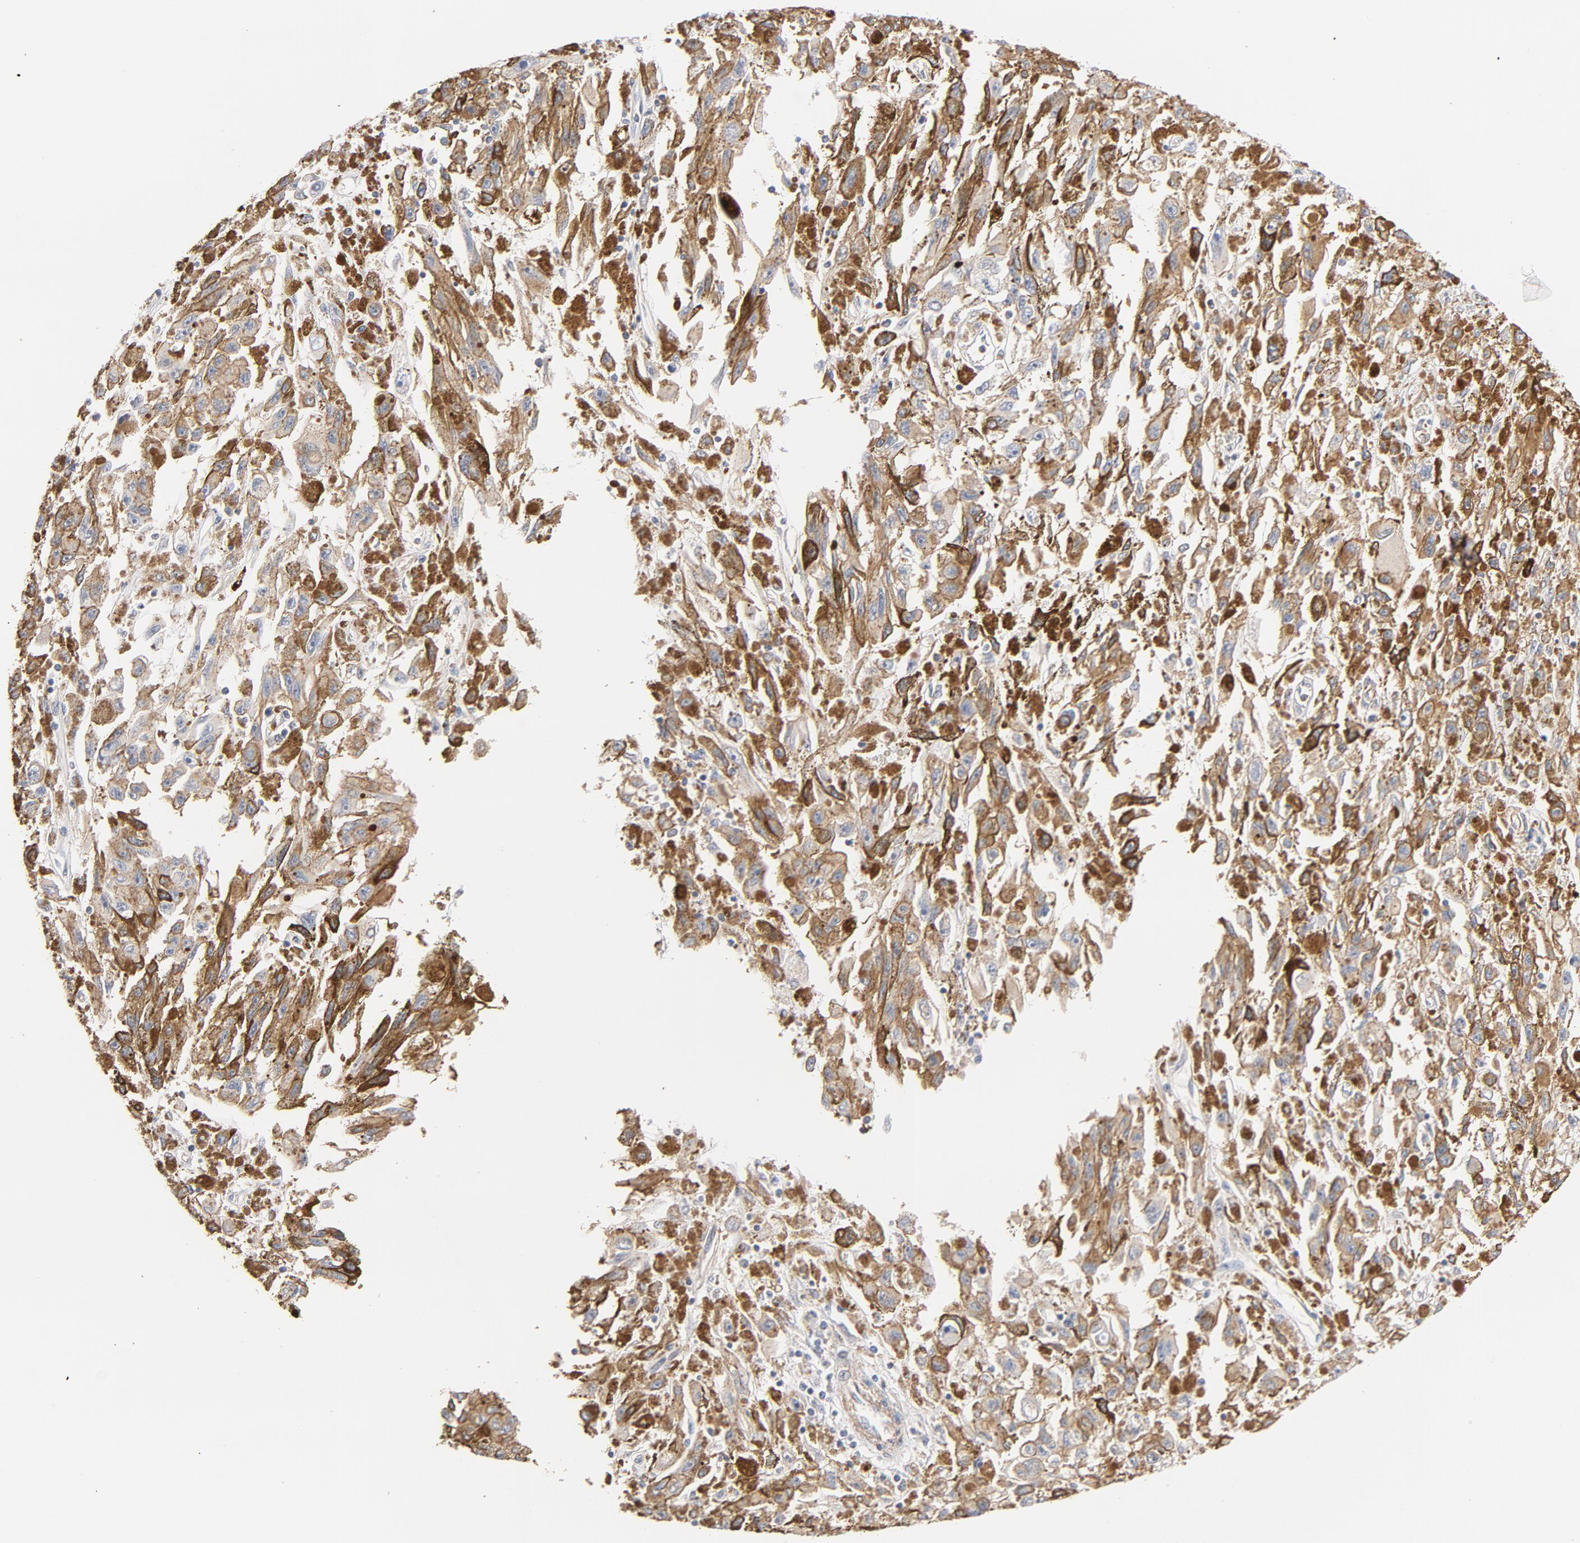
{"staining": {"intensity": "strong", "quantity": ">75%", "location": "cytoplasmic/membranous"}, "tissue": "melanoma", "cell_type": "Tumor cells", "image_type": "cancer", "snomed": [{"axis": "morphology", "description": "Malignant melanoma, NOS"}, {"axis": "topography", "description": "Skin"}], "caption": "Human melanoma stained with a brown dye reveals strong cytoplasmic/membranous positive staining in about >75% of tumor cells.", "gene": "STRN3", "patient": {"sex": "female", "age": 104}}